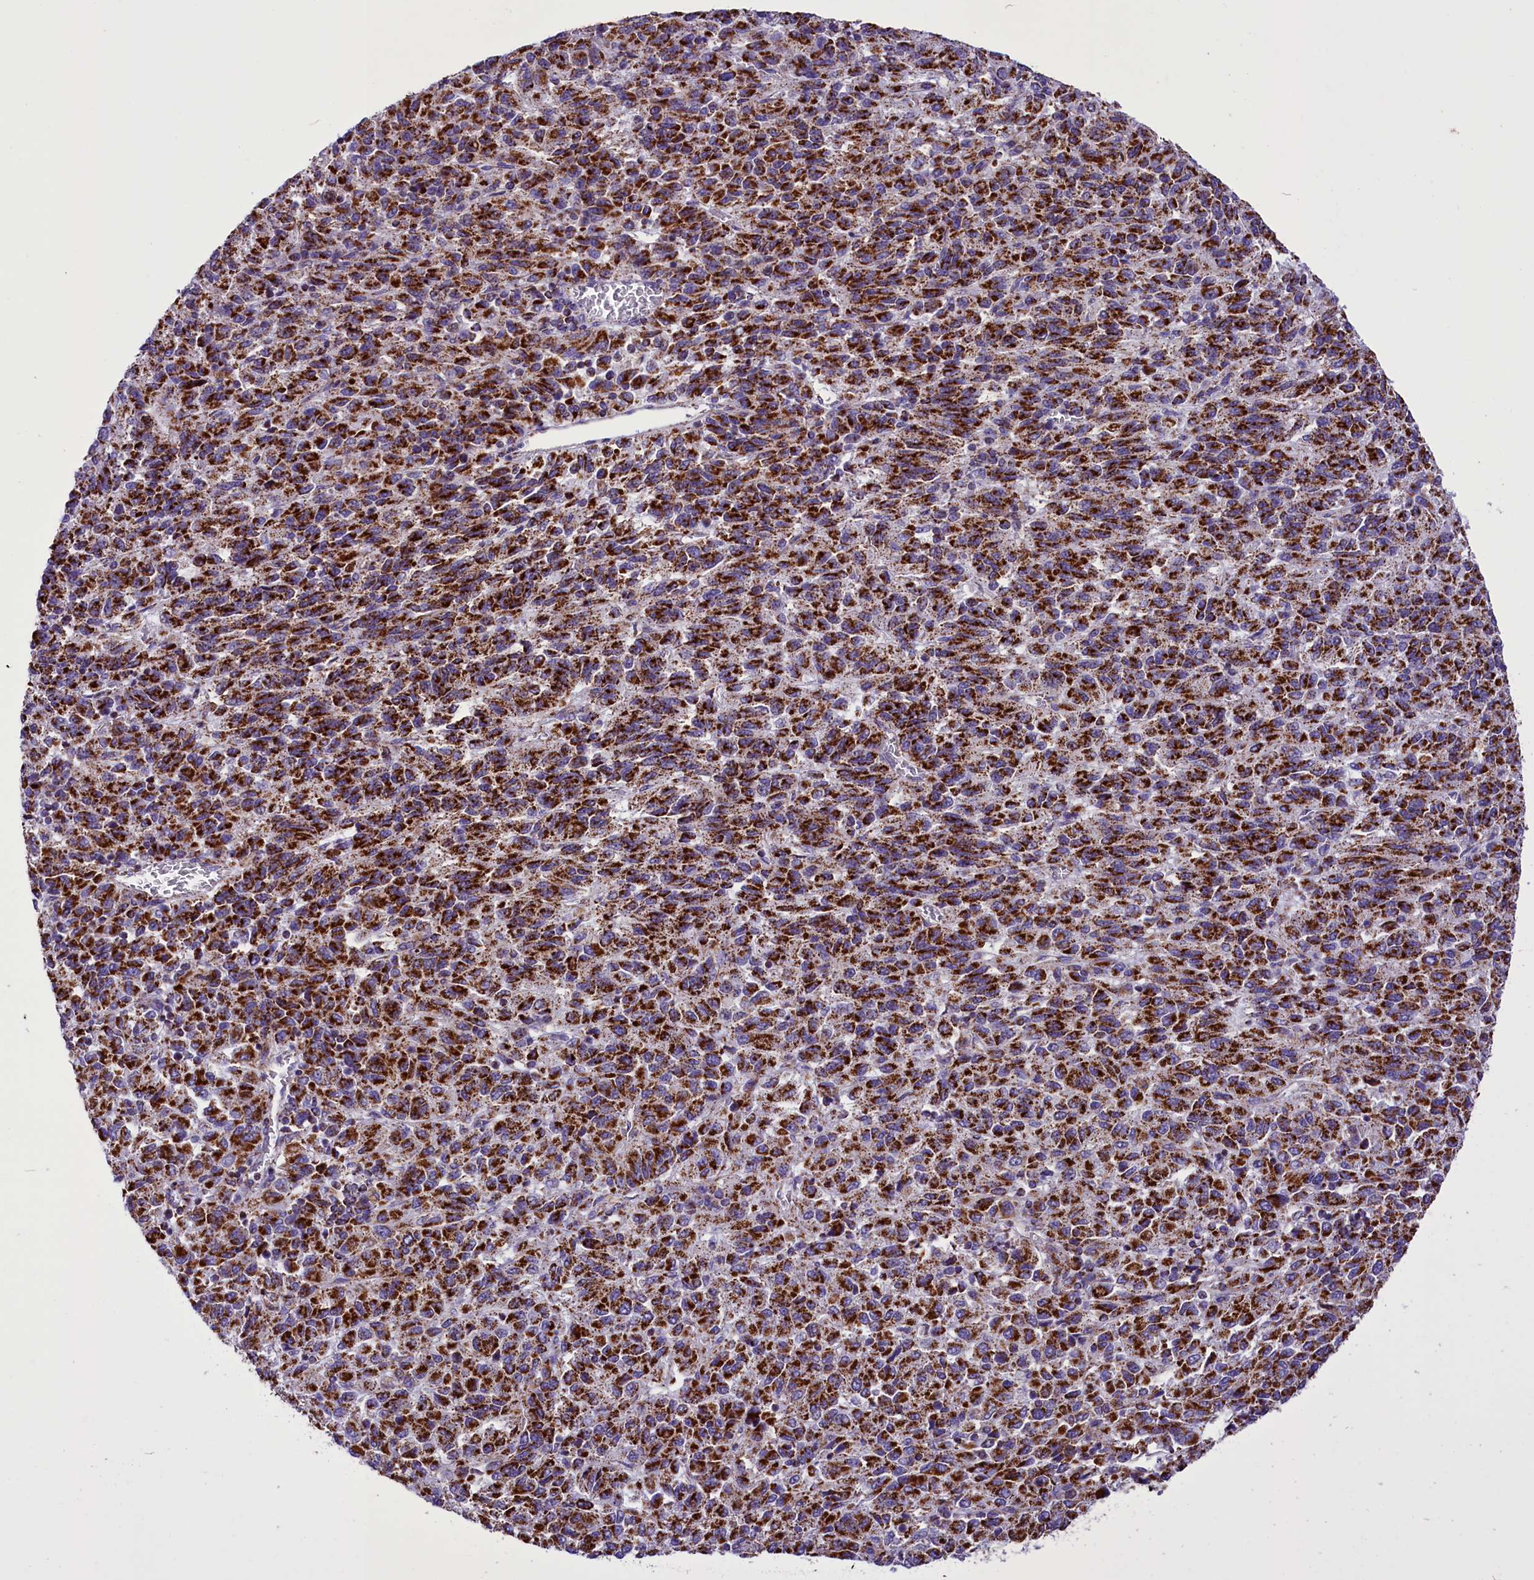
{"staining": {"intensity": "strong", "quantity": ">75%", "location": "cytoplasmic/membranous"}, "tissue": "melanoma", "cell_type": "Tumor cells", "image_type": "cancer", "snomed": [{"axis": "morphology", "description": "Malignant melanoma, Metastatic site"}, {"axis": "topography", "description": "Lung"}], "caption": "Brown immunohistochemical staining in human melanoma displays strong cytoplasmic/membranous expression in about >75% of tumor cells.", "gene": "ICA1L", "patient": {"sex": "male", "age": 64}}